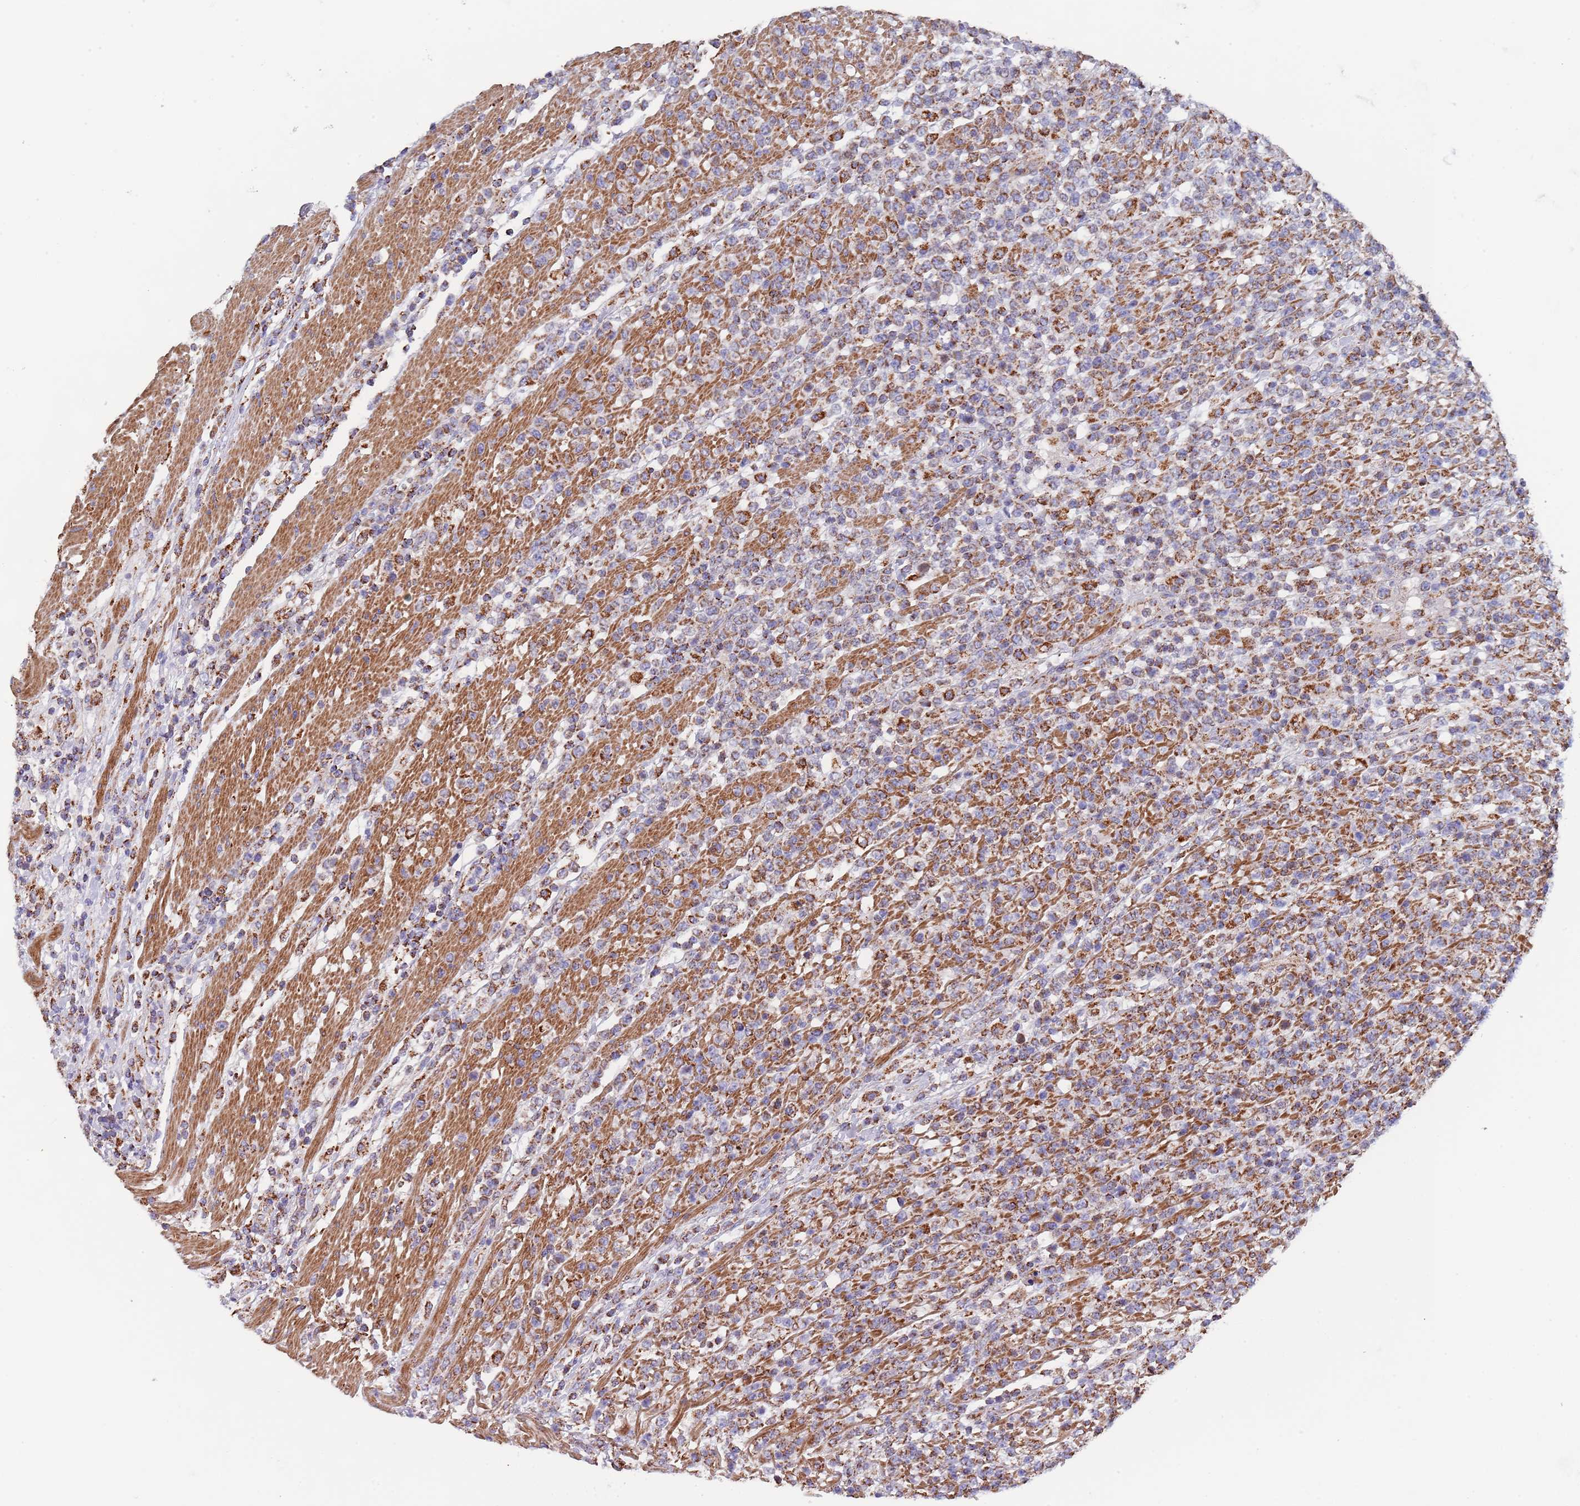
{"staining": {"intensity": "moderate", "quantity": ">75%", "location": "cytoplasmic/membranous"}, "tissue": "lymphoma", "cell_type": "Tumor cells", "image_type": "cancer", "snomed": [{"axis": "morphology", "description": "Malignant lymphoma, non-Hodgkin's type, High grade"}, {"axis": "topography", "description": "Colon"}], "caption": "Human malignant lymphoma, non-Hodgkin's type (high-grade) stained with a brown dye displays moderate cytoplasmic/membranous positive staining in approximately >75% of tumor cells.", "gene": "PGP", "patient": {"sex": "female", "age": 53}}